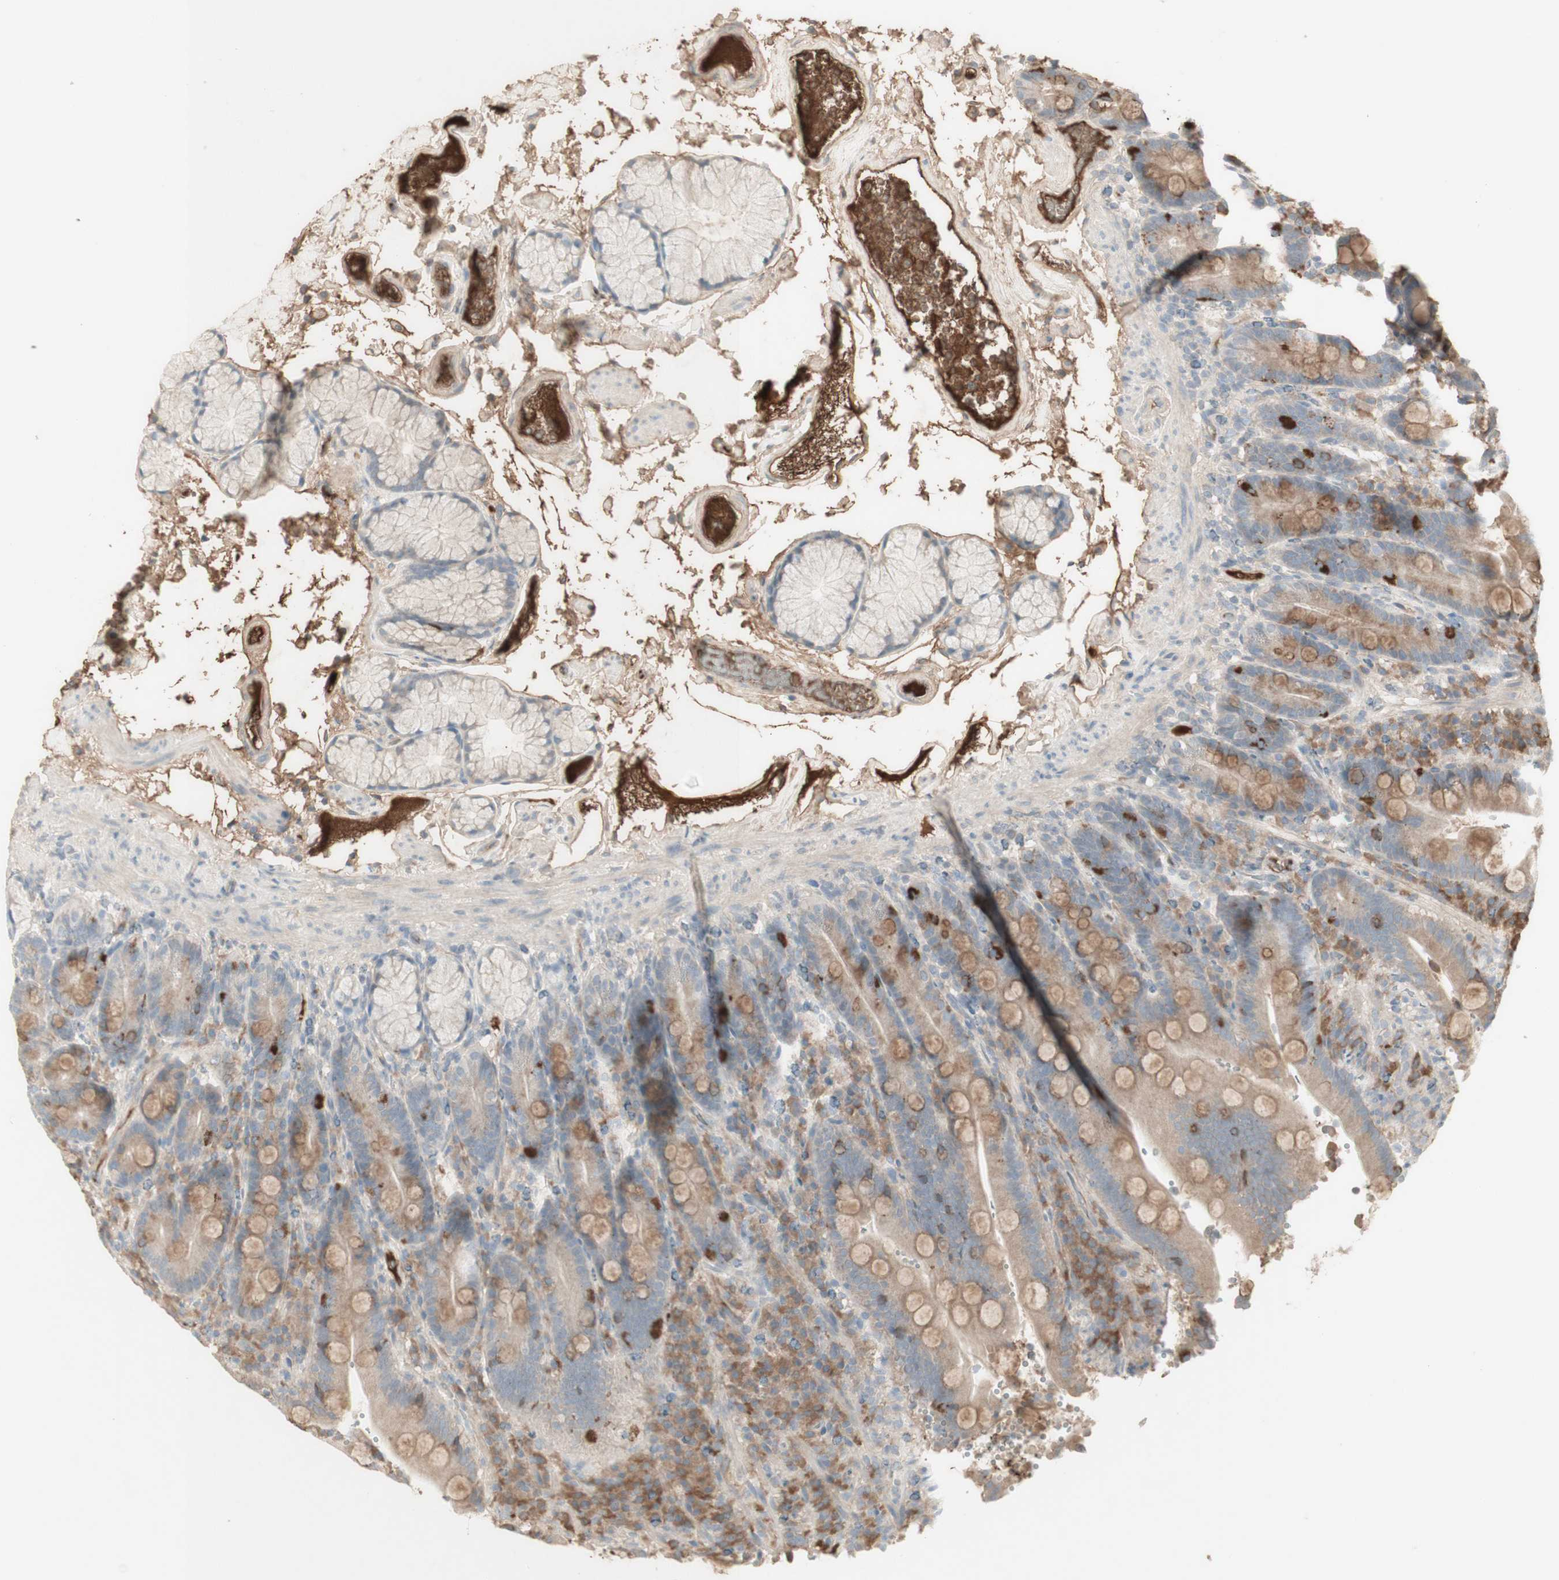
{"staining": {"intensity": "weak", "quantity": ">75%", "location": "cytoplasmic/membranous"}, "tissue": "duodenum", "cell_type": "Glandular cells", "image_type": "normal", "snomed": [{"axis": "morphology", "description": "Normal tissue, NOS"}, {"axis": "topography", "description": "Small intestine, NOS"}], "caption": "Glandular cells show weak cytoplasmic/membranous staining in approximately >75% of cells in benign duodenum.", "gene": "IFNG", "patient": {"sex": "female", "age": 71}}